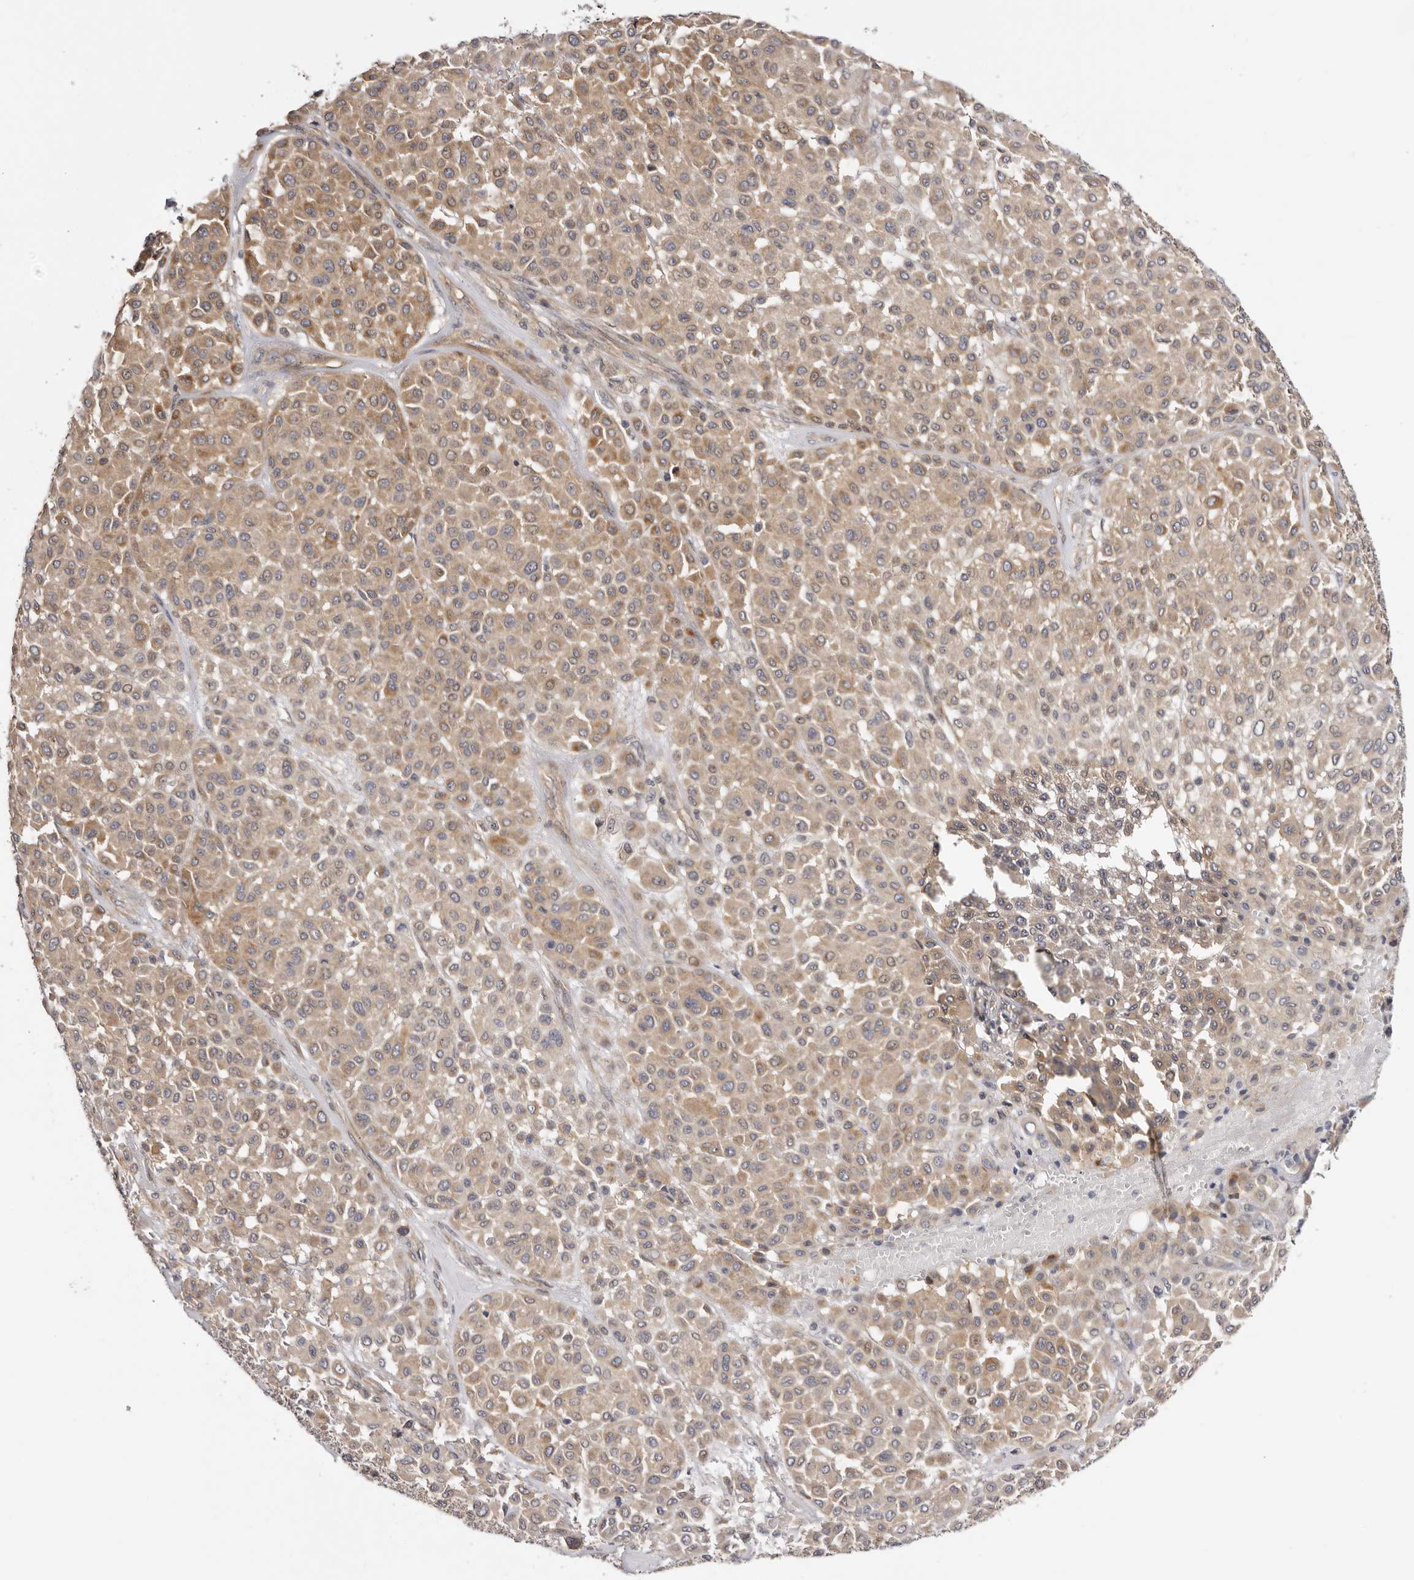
{"staining": {"intensity": "moderate", "quantity": ">75%", "location": "cytoplasmic/membranous"}, "tissue": "melanoma", "cell_type": "Tumor cells", "image_type": "cancer", "snomed": [{"axis": "morphology", "description": "Malignant melanoma, Metastatic site"}, {"axis": "topography", "description": "Soft tissue"}], "caption": "A brown stain shows moderate cytoplasmic/membranous positivity of a protein in human malignant melanoma (metastatic site) tumor cells.", "gene": "PANK4", "patient": {"sex": "male", "age": 41}}